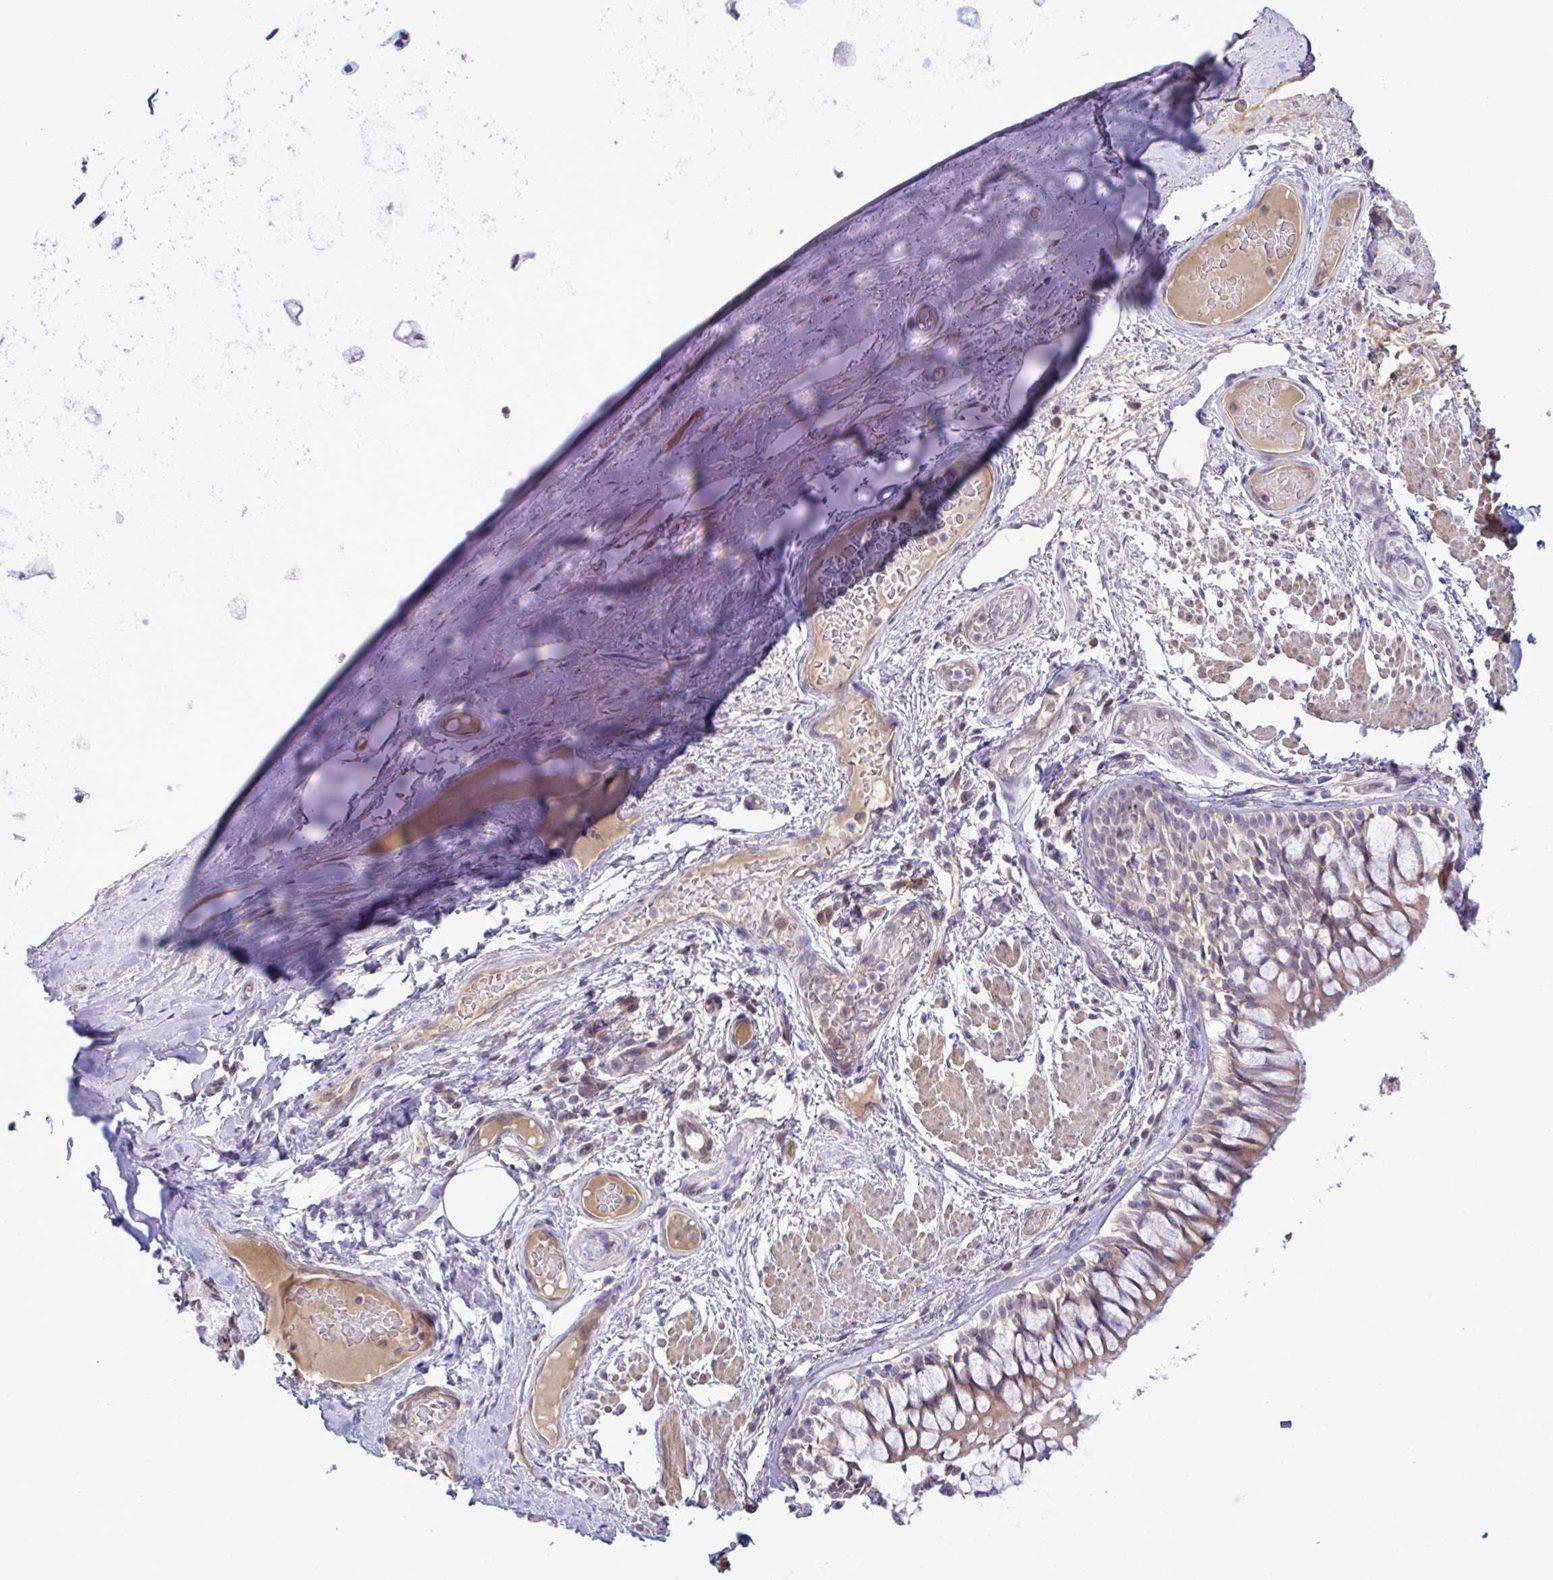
{"staining": {"intensity": "negative", "quantity": "none", "location": "none"}, "tissue": "soft tissue", "cell_type": "Chondrocytes", "image_type": "normal", "snomed": [{"axis": "morphology", "description": "Normal tissue, NOS"}, {"axis": "topography", "description": "Cartilage tissue"}, {"axis": "topography", "description": "Bronchus"}], "caption": "DAB immunohistochemical staining of normal soft tissue shows no significant expression in chondrocytes. (Immunohistochemistry, brightfield microscopy, high magnification).", "gene": "SYNPO2L", "patient": {"sex": "male", "age": 64}}